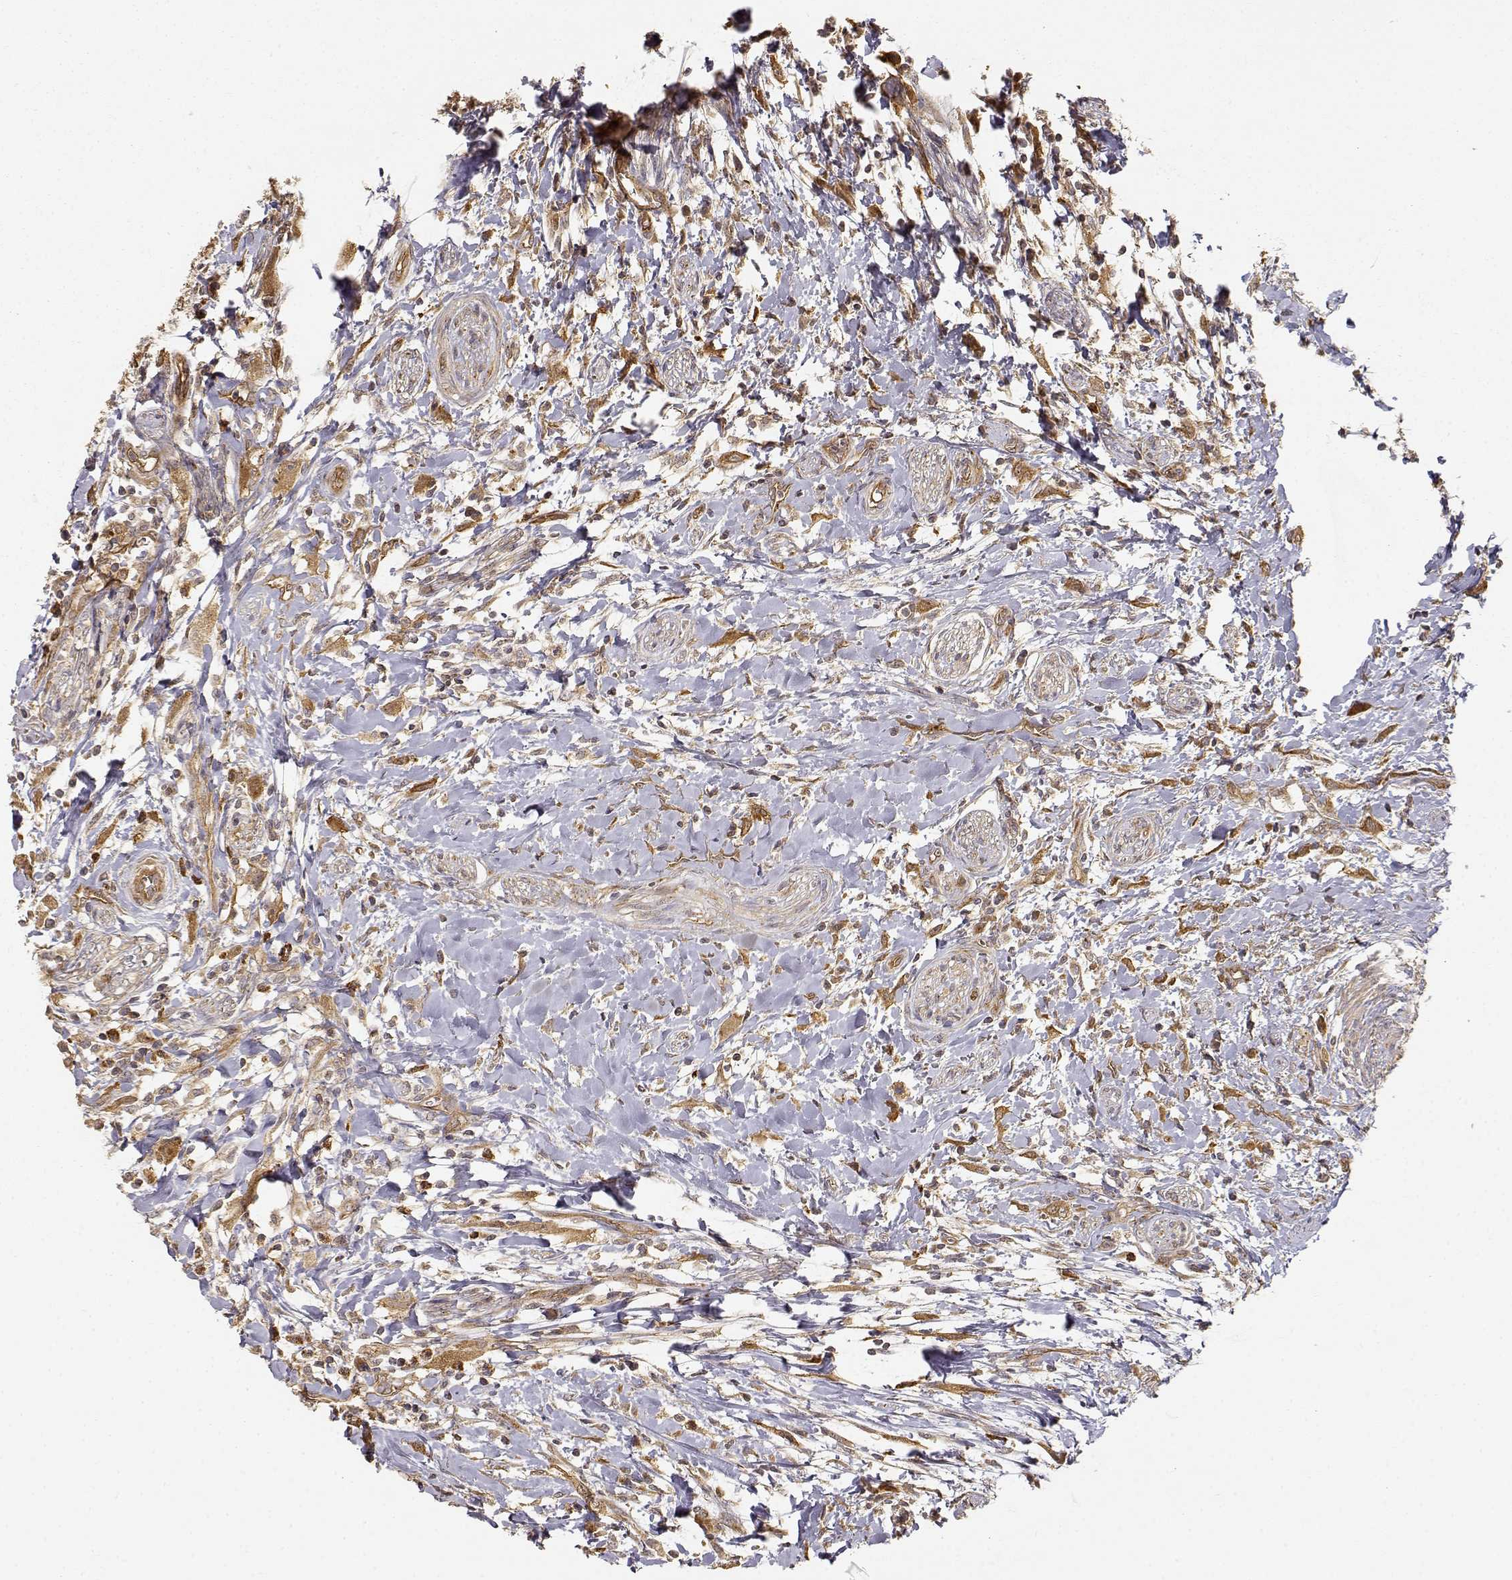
{"staining": {"intensity": "moderate", "quantity": ">75%", "location": "cytoplasmic/membranous"}, "tissue": "head and neck cancer", "cell_type": "Tumor cells", "image_type": "cancer", "snomed": [{"axis": "morphology", "description": "Squamous cell carcinoma, NOS"}, {"axis": "morphology", "description": "Squamous cell carcinoma, metastatic, NOS"}, {"axis": "topography", "description": "Oral tissue"}, {"axis": "topography", "description": "Head-Neck"}], "caption": "Protein staining of head and neck cancer tissue demonstrates moderate cytoplasmic/membranous positivity in approximately >75% of tumor cells.", "gene": "CDK5RAP2", "patient": {"sex": "female", "age": 85}}